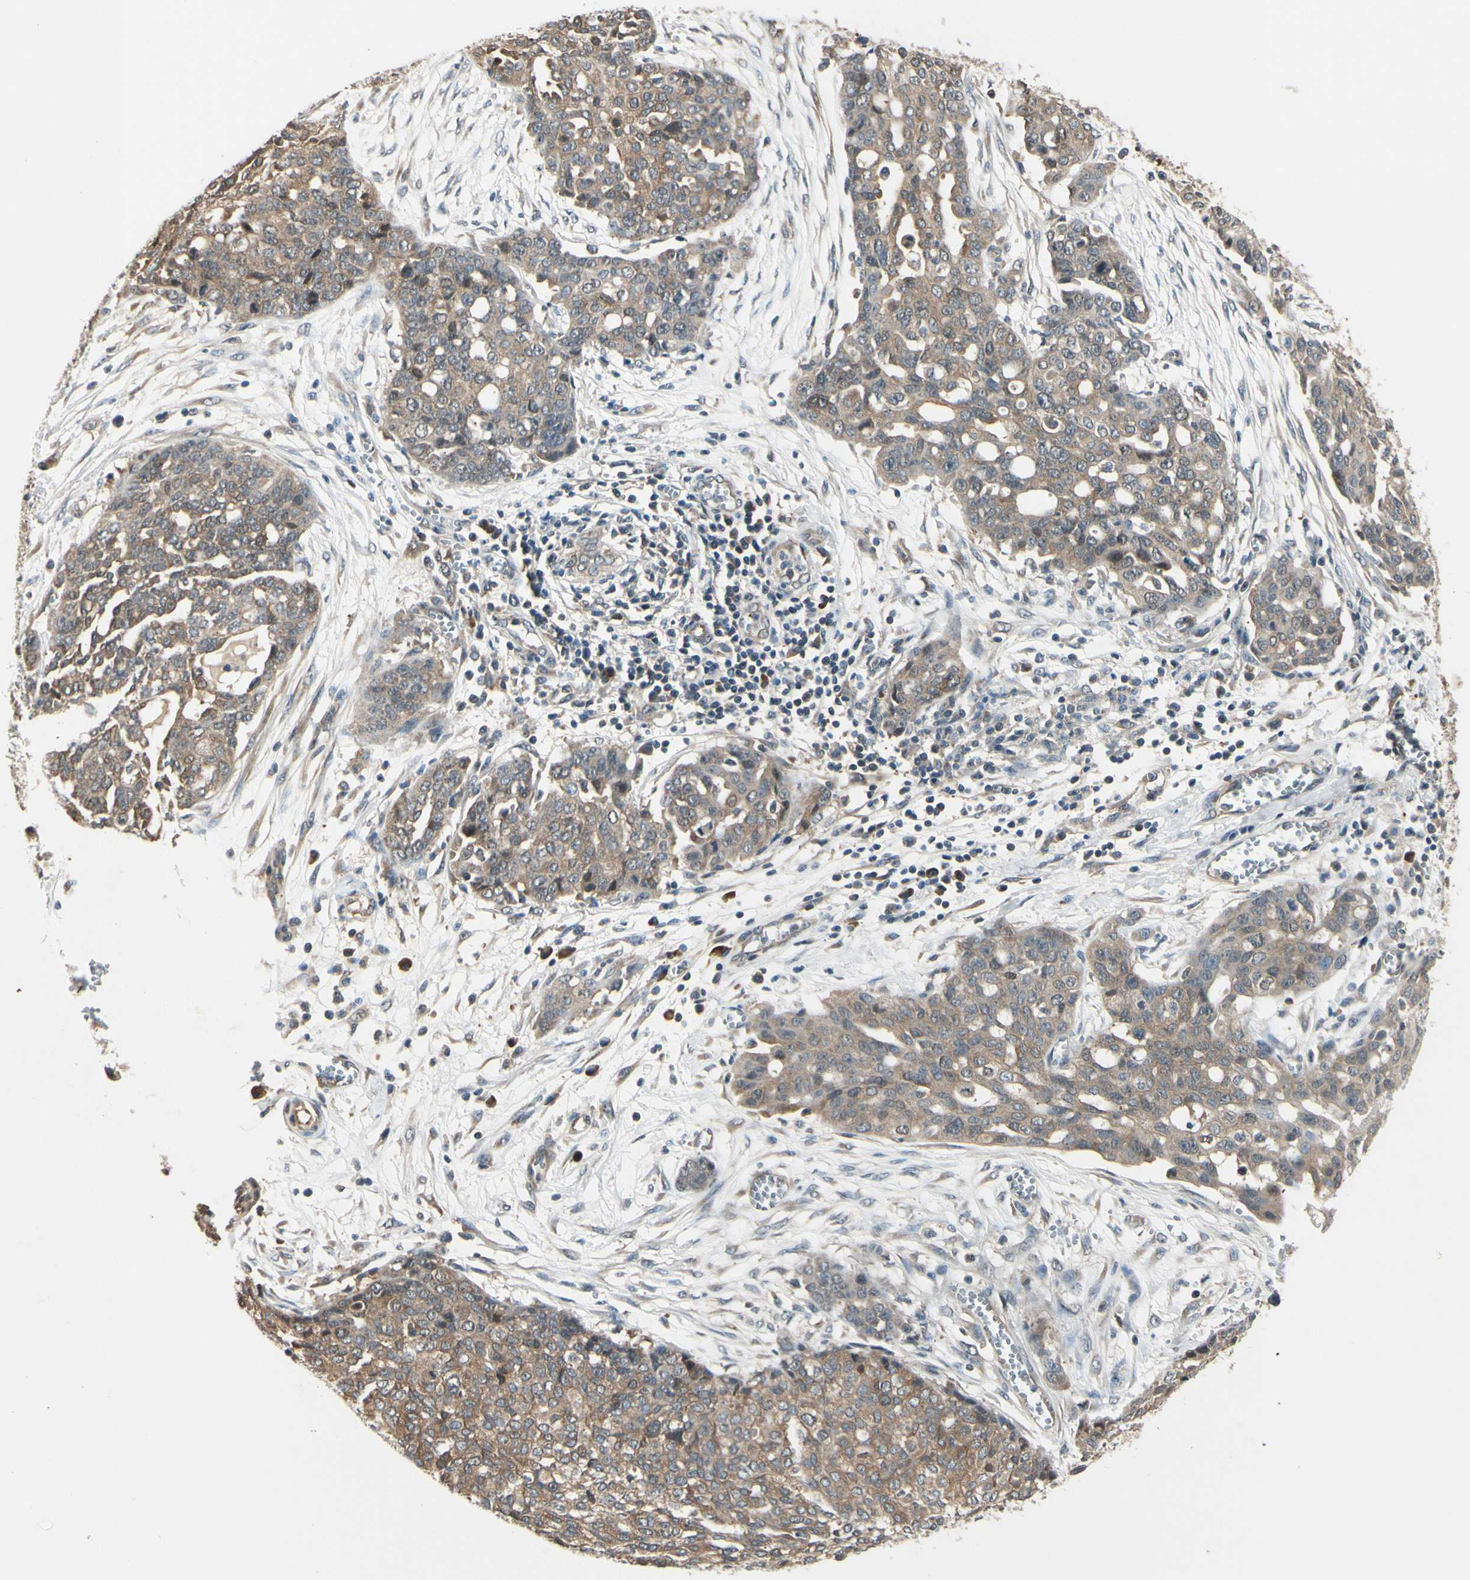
{"staining": {"intensity": "weak", "quantity": ">75%", "location": "cytoplasmic/membranous,nuclear"}, "tissue": "ovarian cancer", "cell_type": "Tumor cells", "image_type": "cancer", "snomed": [{"axis": "morphology", "description": "Cystadenocarcinoma, serous, NOS"}, {"axis": "topography", "description": "Soft tissue"}, {"axis": "topography", "description": "Ovary"}], "caption": "Immunohistochemical staining of human serous cystadenocarcinoma (ovarian) reveals weak cytoplasmic/membranous and nuclear protein expression in about >75% of tumor cells. (DAB (3,3'-diaminobenzidine) = brown stain, brightfield microscopy at high magnification).", "gene": "RASGRF1", "patient": {"sex": "female", "age": 57}}